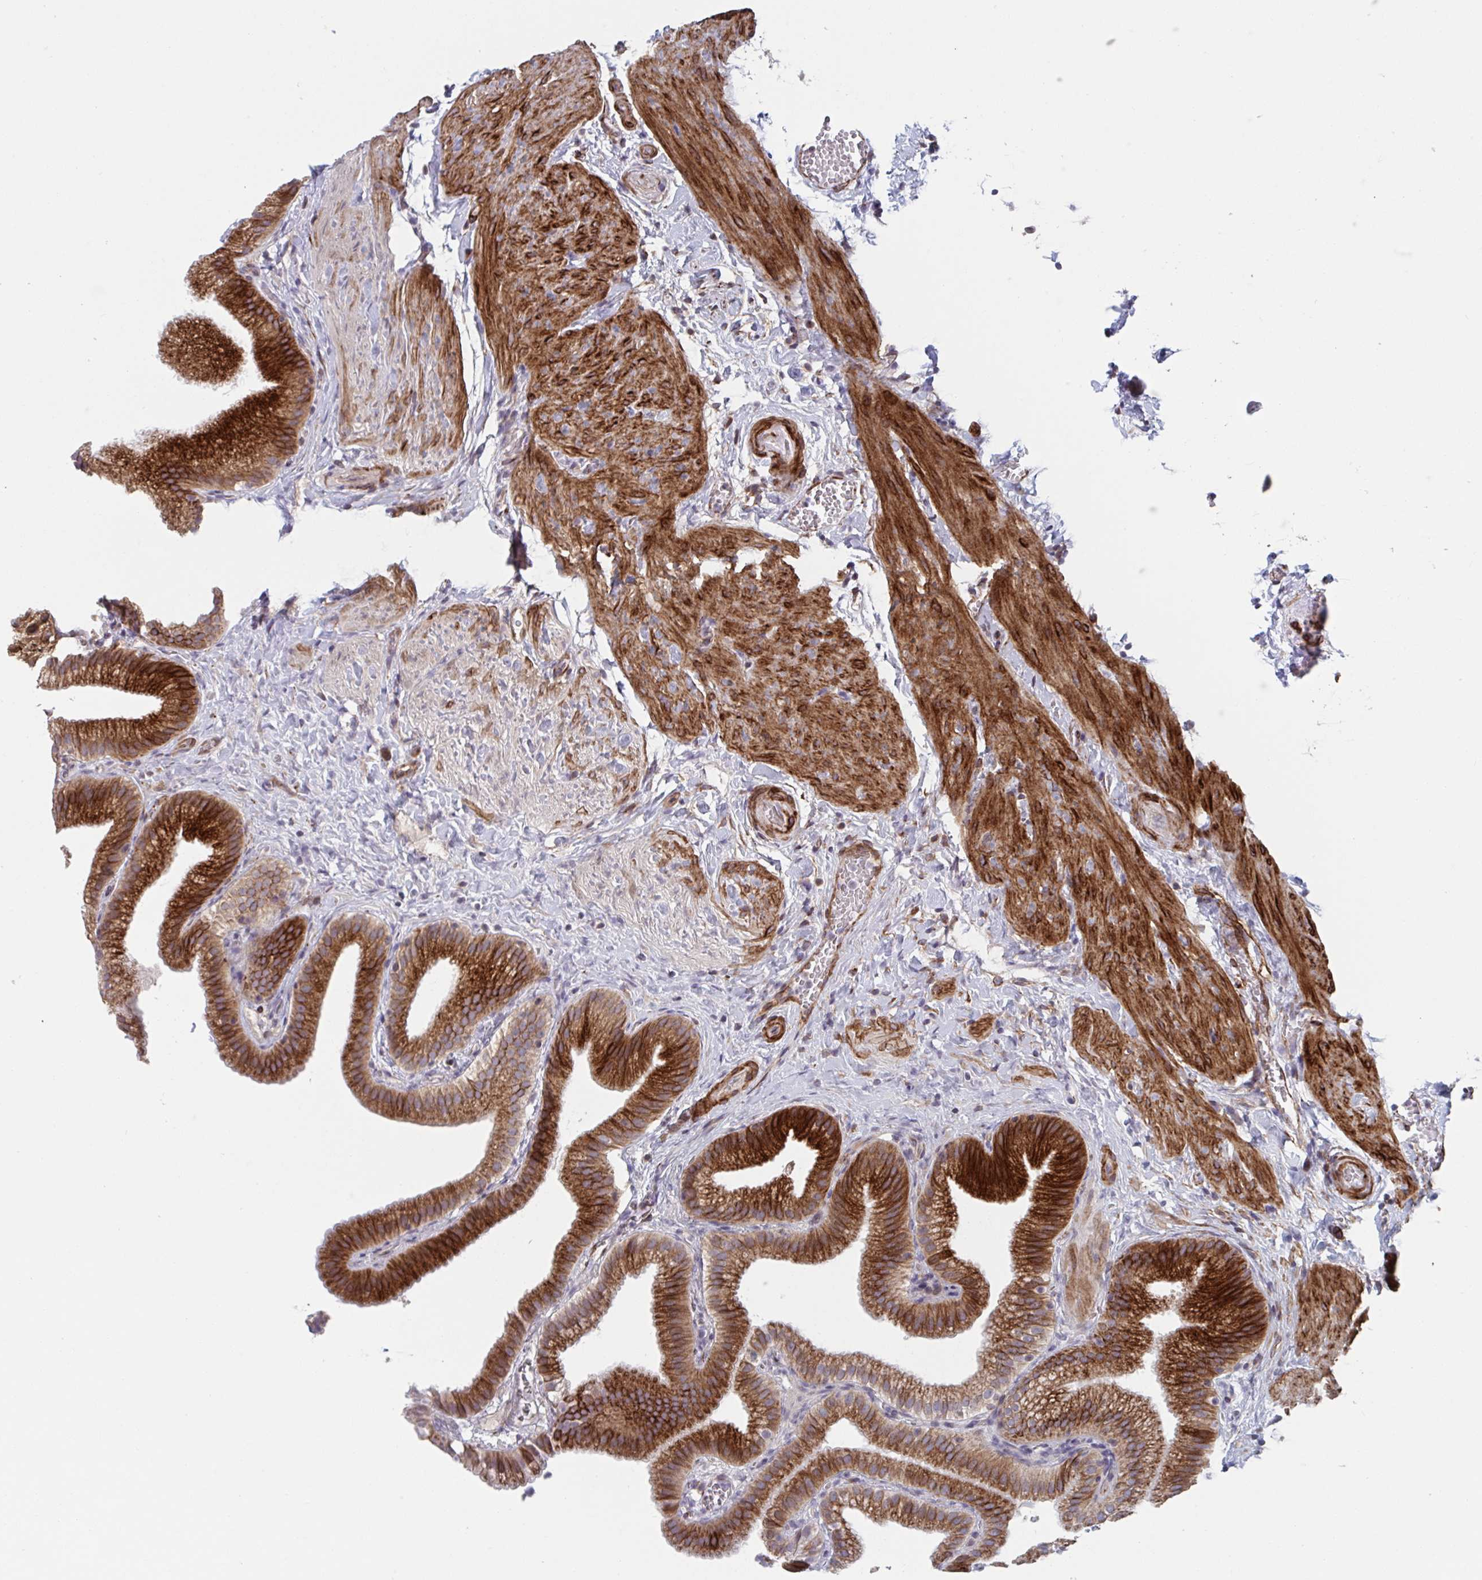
{"staining": {"intensity": "strong", "quantity": "25%-75%", "location": "cytoplasmic/membranous"}, "tissue": "gallbladder", "cell_type": "Glandular cells", "image_type": "normal", "snomed": [{"axis": "morphology", "description": "Normal tissue, NOS"}, {"axis": "topography", "description": "Gallbladder"}], "caption": "There is high levels of strong cytoplasmic/membranous expression in glandular cells of normal gallbladder, as demonstrated by immunohistochemical staining (brown color).", "gene": "TNFSF10", "patient": {"sex": "female", "age": 63}}